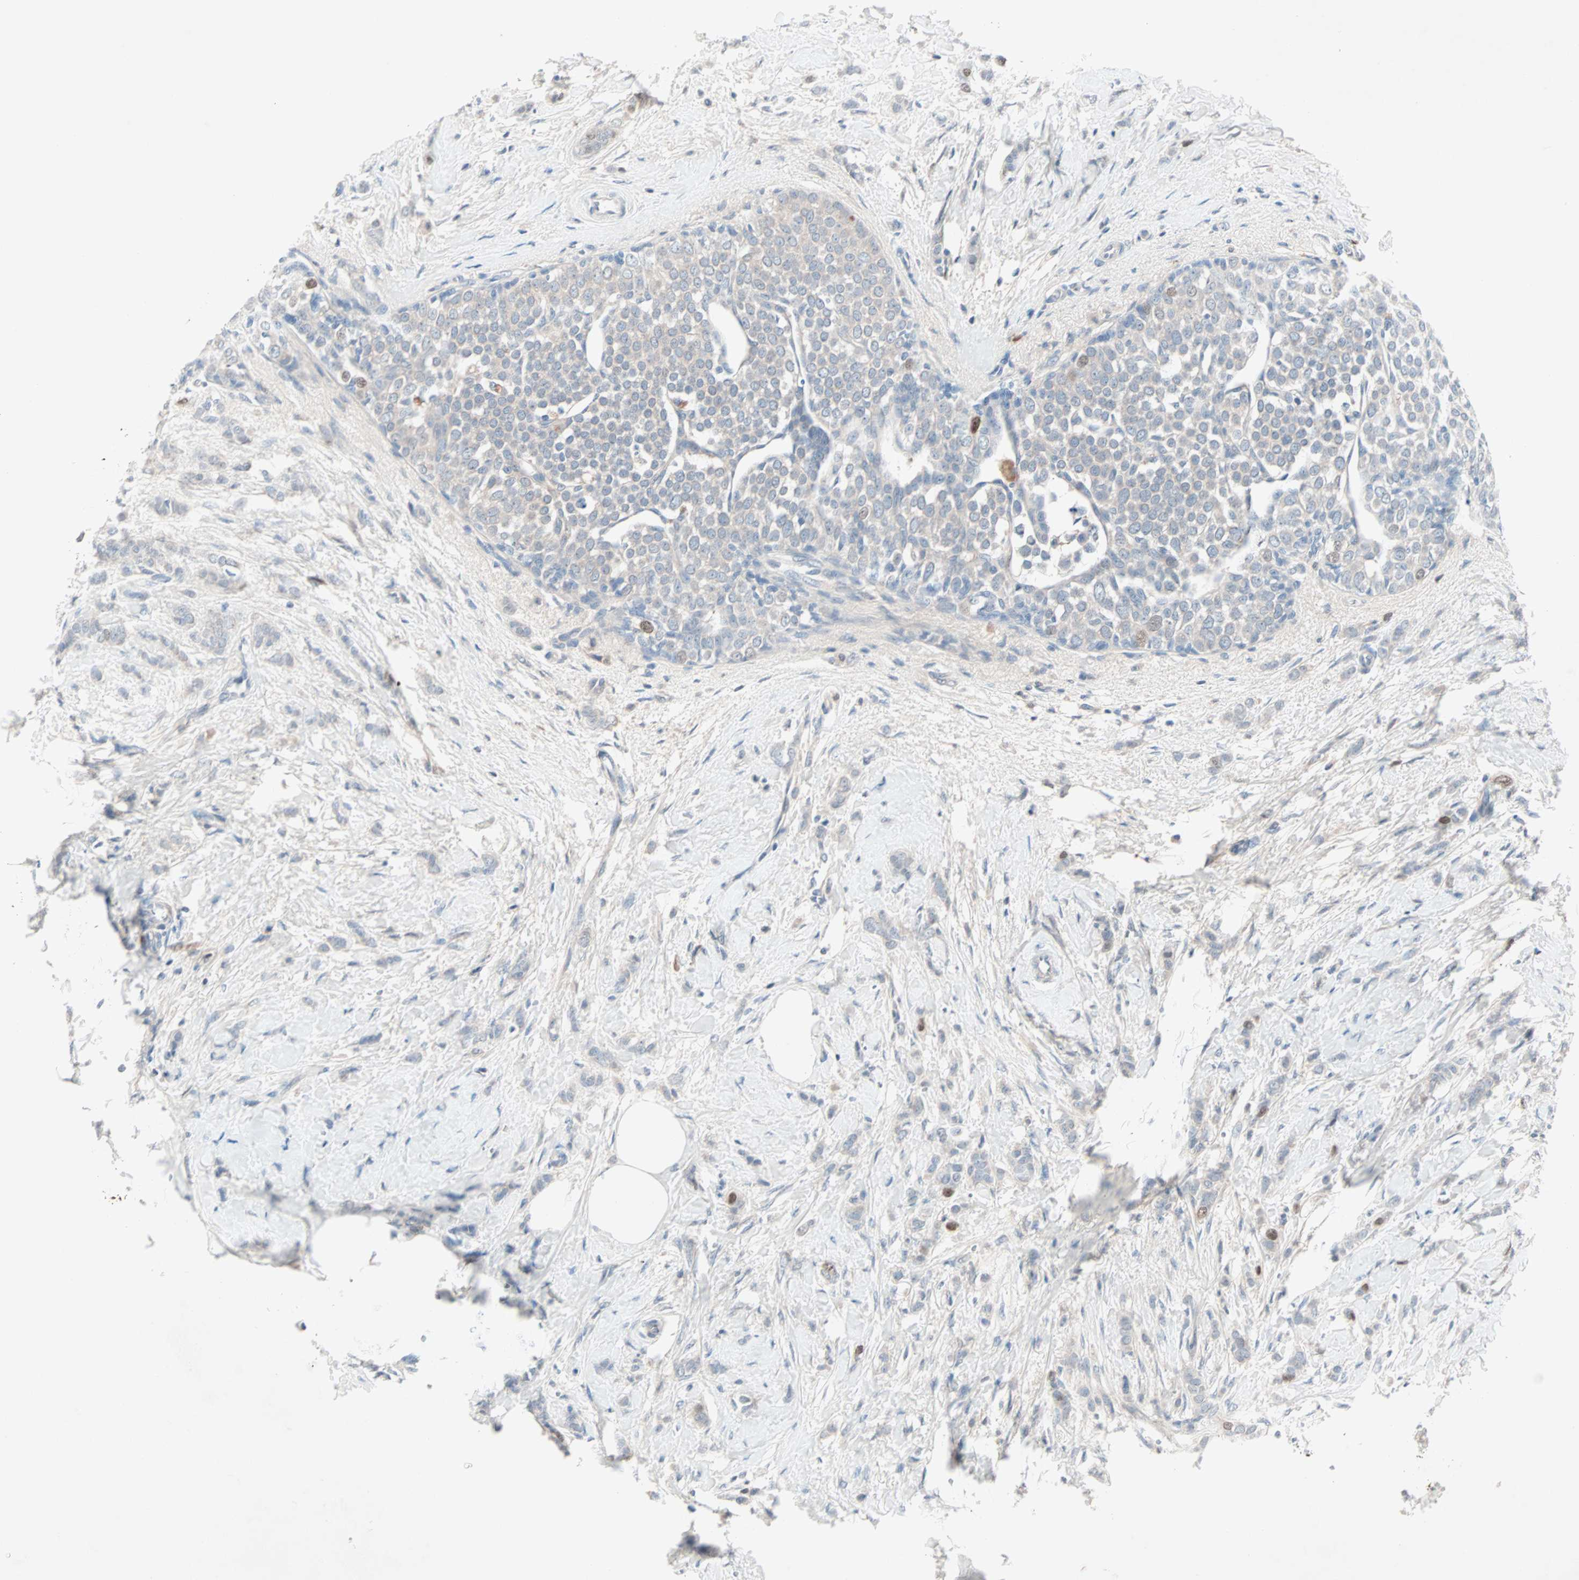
{"staining": {"intensity": "moderate", "quantity": "<25%", "location": "nuclear"}, "tissue": "breast cancer", "cell_type": "Tumor cells", "image_type": "cancer", "snomed": [{"axis": "morphology", "description": "Lobular carcinoma, in situ"}, {"axis": "morphology", "description": "Lobular carcinoma"}, {"axis": "topography", "description": "Breast"}], "caption": "Protein staining of lobular carcinoma in situ (breast) tissue reveals moderate nuclear expression in about <25% of tumor cells. The staining was performed using DAB, with brown indicating positive protein expression. Nuclei are stained blue with hematoxylin.", "gene": "CCNE2", "patient": {"sex": "female", "age": 41}}